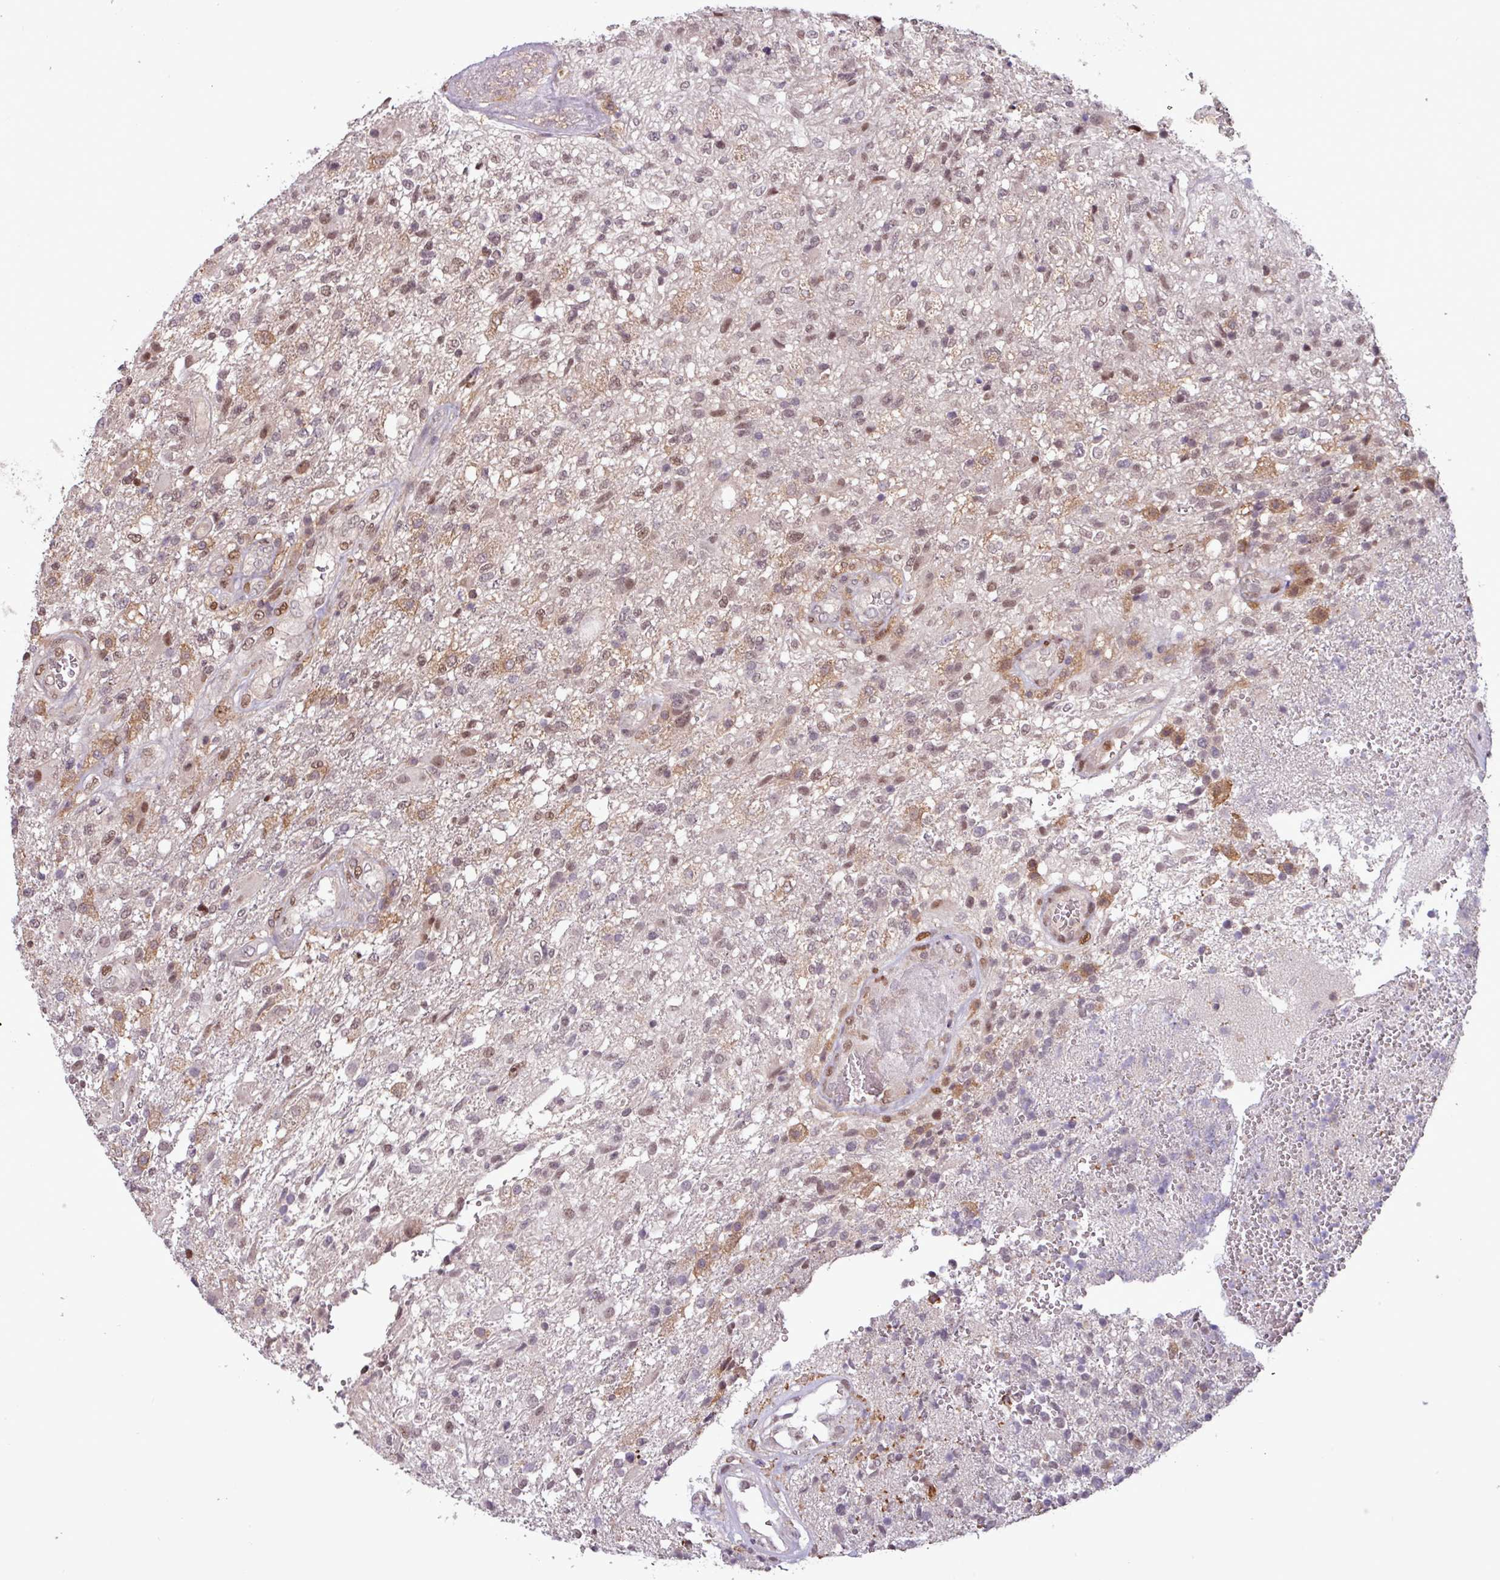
{"staining": {"intensity": "moderate", "quantity": "<25%", "location": "nuclear"}, "tissue": "glioma", "cell_type": "Tumor cells", "image_type": "cancer", "snomed": [{"axis": "morphology", "description": "Glioma, malignant, High grade"}, {"axis": "topography", "description": "Brain"}], "caption": "This histopathology image exhibits immunohistochemistry (IHC) staining of malignant high-grade glioma, with low moderate nuclear expression in approximately <25% of tumor cells.", "gene": "PRRX1", "patient": {"sex": "male", "age": 56}}